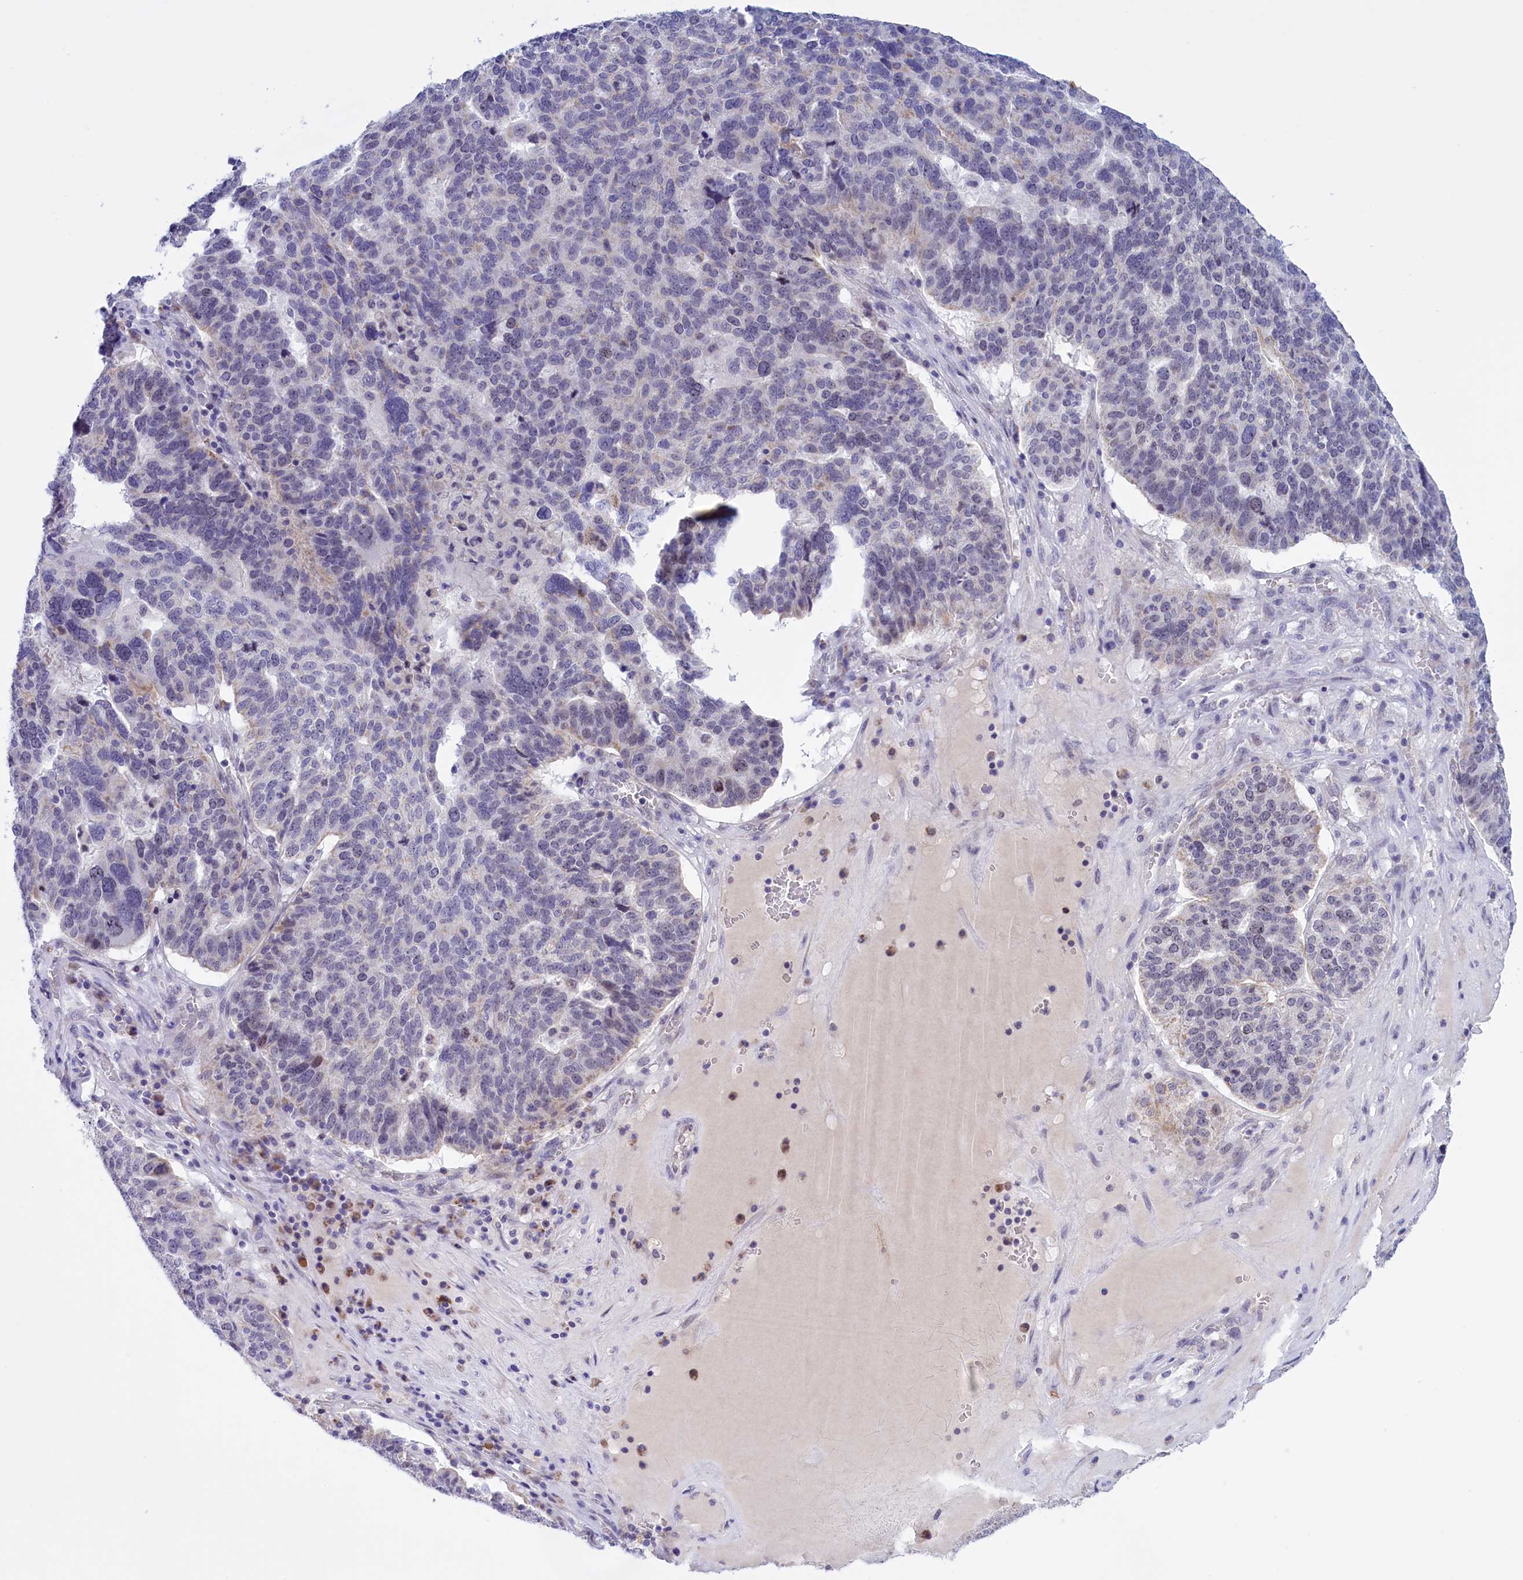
{"staining": {"intensity": "negative", "quantity": "none", "location": "none"}, "tissue": "ovarian cancer", "cell_type": "Tumor cells", "image_type": "cancer", "snomed": [{"axis": "morphology", "description": "Cystadenocarcinoma, serous, NOS"}, {"axis": "topography", "description": "Ovary"}], "caption": "Tumor cells show no significant positivity in ovarian cancer.", "gene": "FAM149B1", "patient": {"sex": "female", "age": 59}}